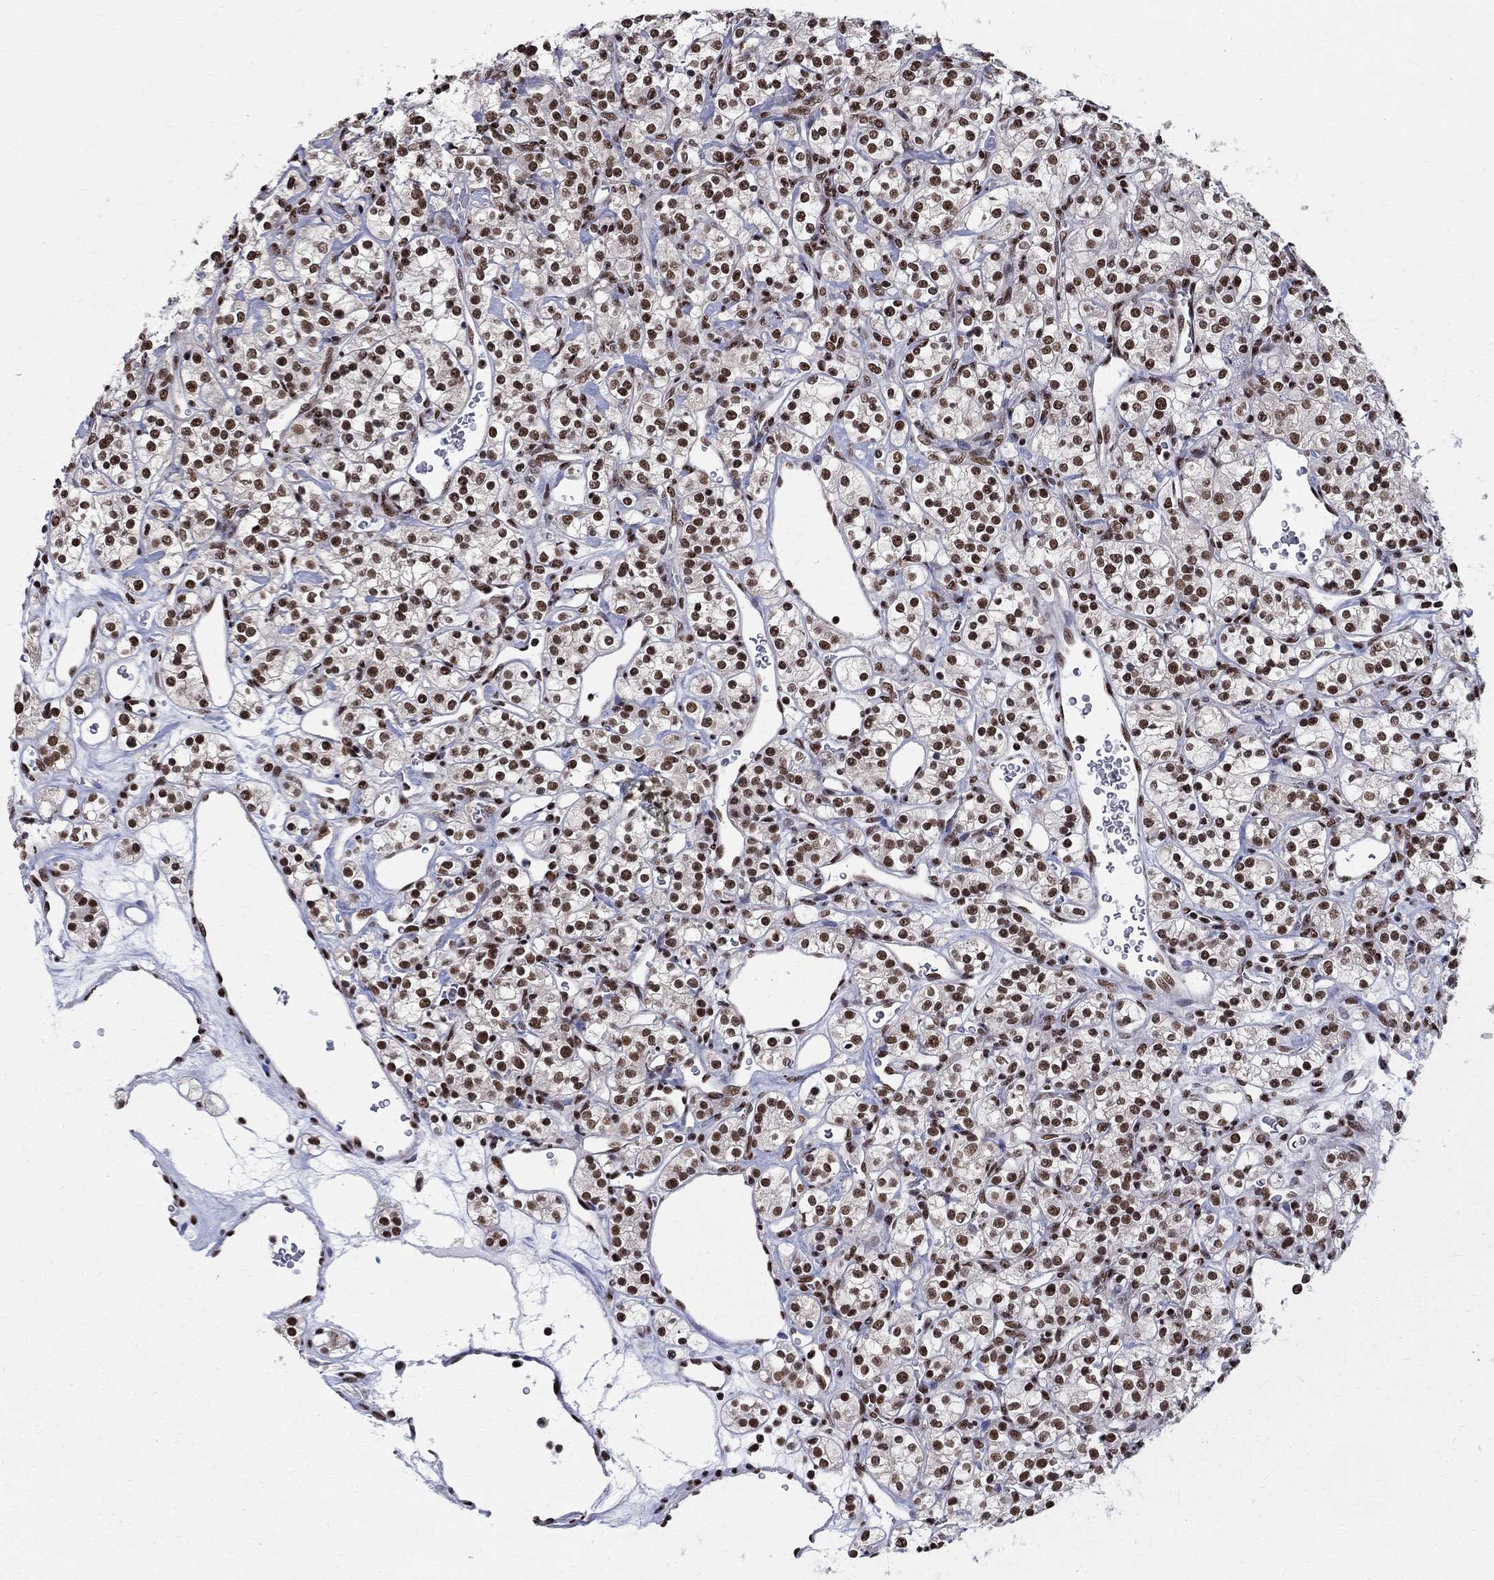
{"staining": {"intensity": "strong", "quantity": ">75%", "location": "nuclear"}, "tissue": "renal cancer", "cell_type": "Tumor cells", "image_type": "cancer", "snomed": [{"axis": "morphology", "description": "Adenocarcinoma, NOS"}, {"axis": "topography", "description": "Kidney"}], "caption": "This photomicrograph shows IHC staining of human adenocarcinoma (renal), with high strong nuclear positivity in about >75% of tumor cells.", "gene": "FBXO16", "patient": {"sex": "male", "age": 77}}